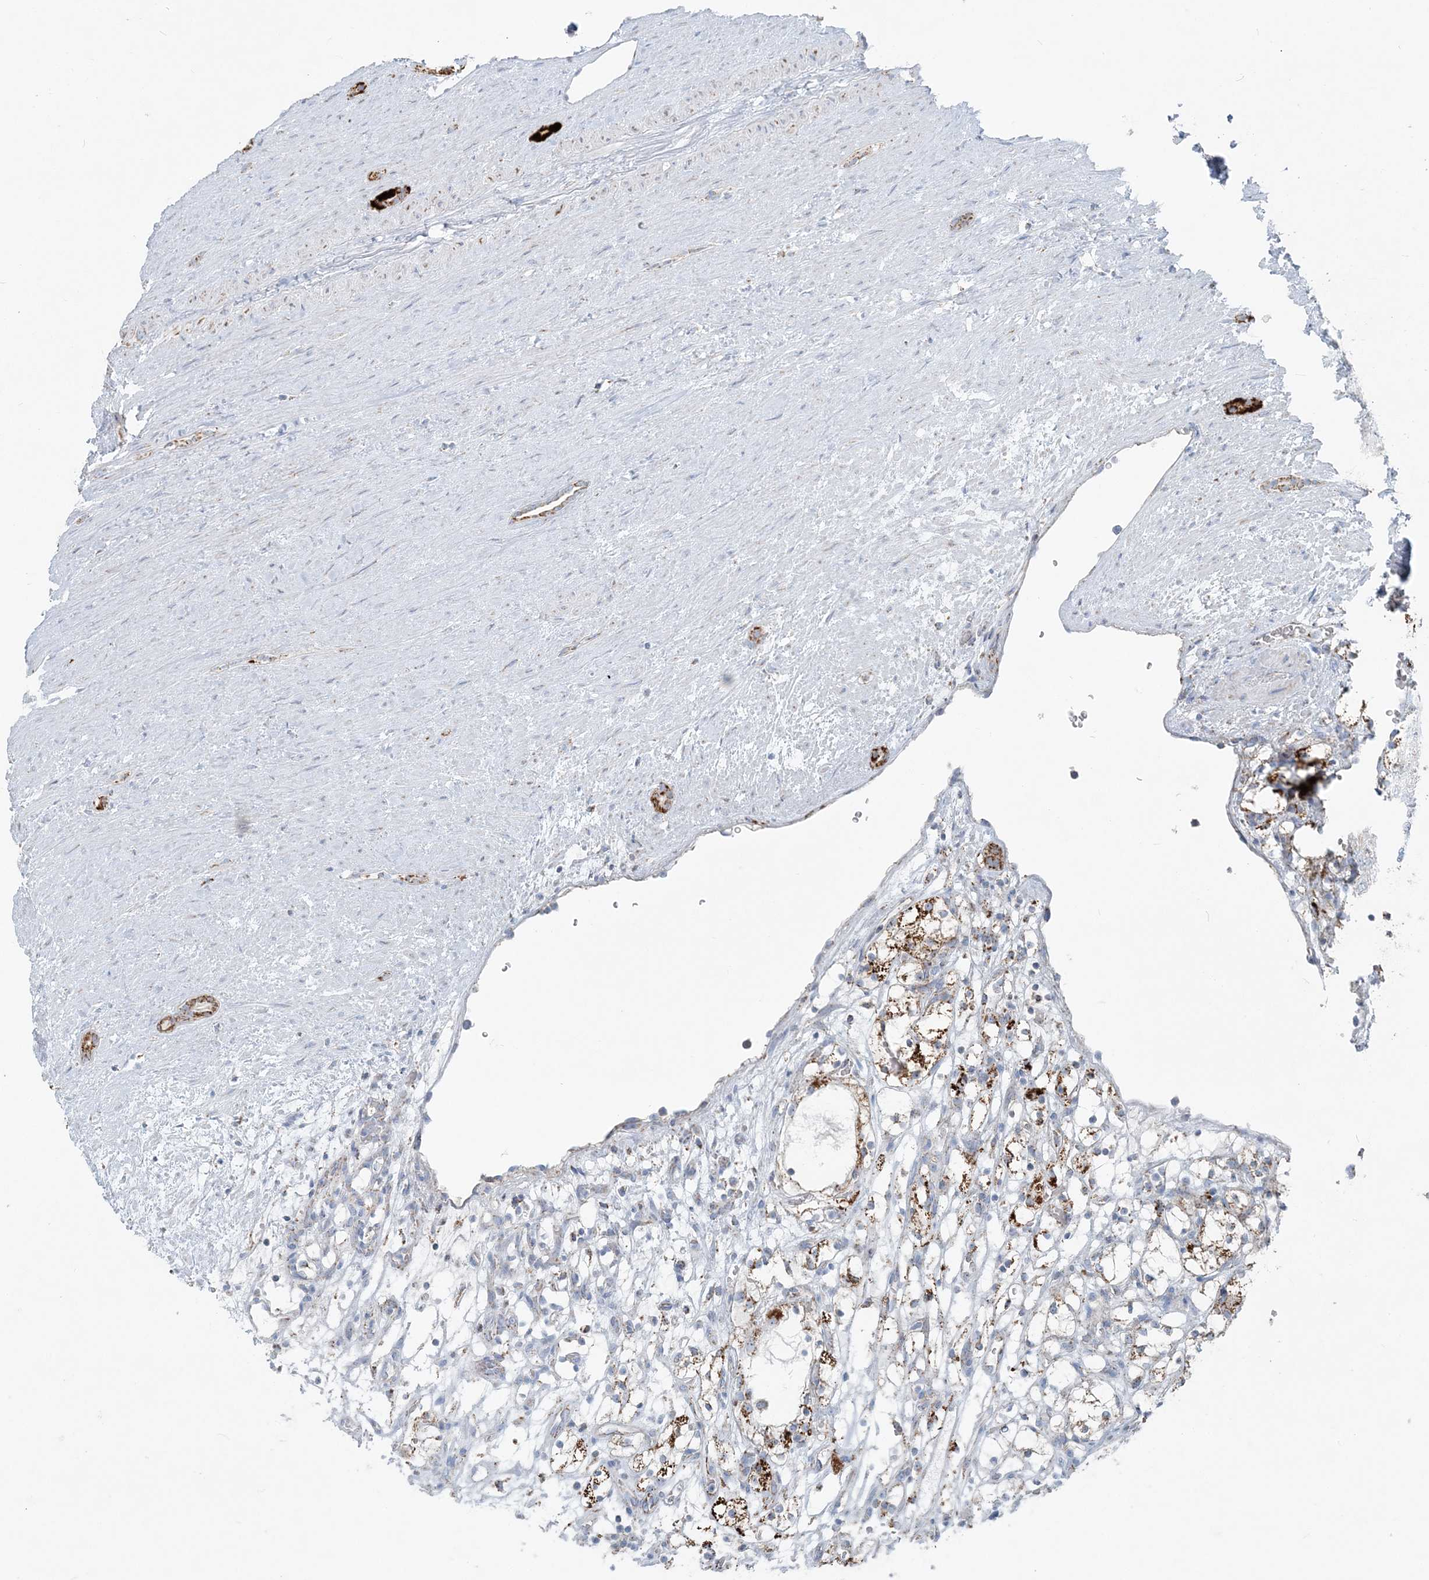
{"staining": {"intensity": "moderate", "quantity": "<25%", "location": "cytoplasmic/membranous"}, "tissue": "renal cancer", "cell_type": "Tumor cells", "image_type": "cancer", "snomed": [{"axis": "morphology", "description": "Adenocarcinoma, NOS"}, {"axis": "topography", "description": "Kidney"}], "caption": "The histopathology image demonstrates a brown stain indicating the presence of a protein in the cytoplasmic/membranous of tumor cells in renal cancer. (DAB IHC with brightfield microscopy, high magnification).", "gene": "PCCB", "patient": {"sex": "female", "age": 69}}